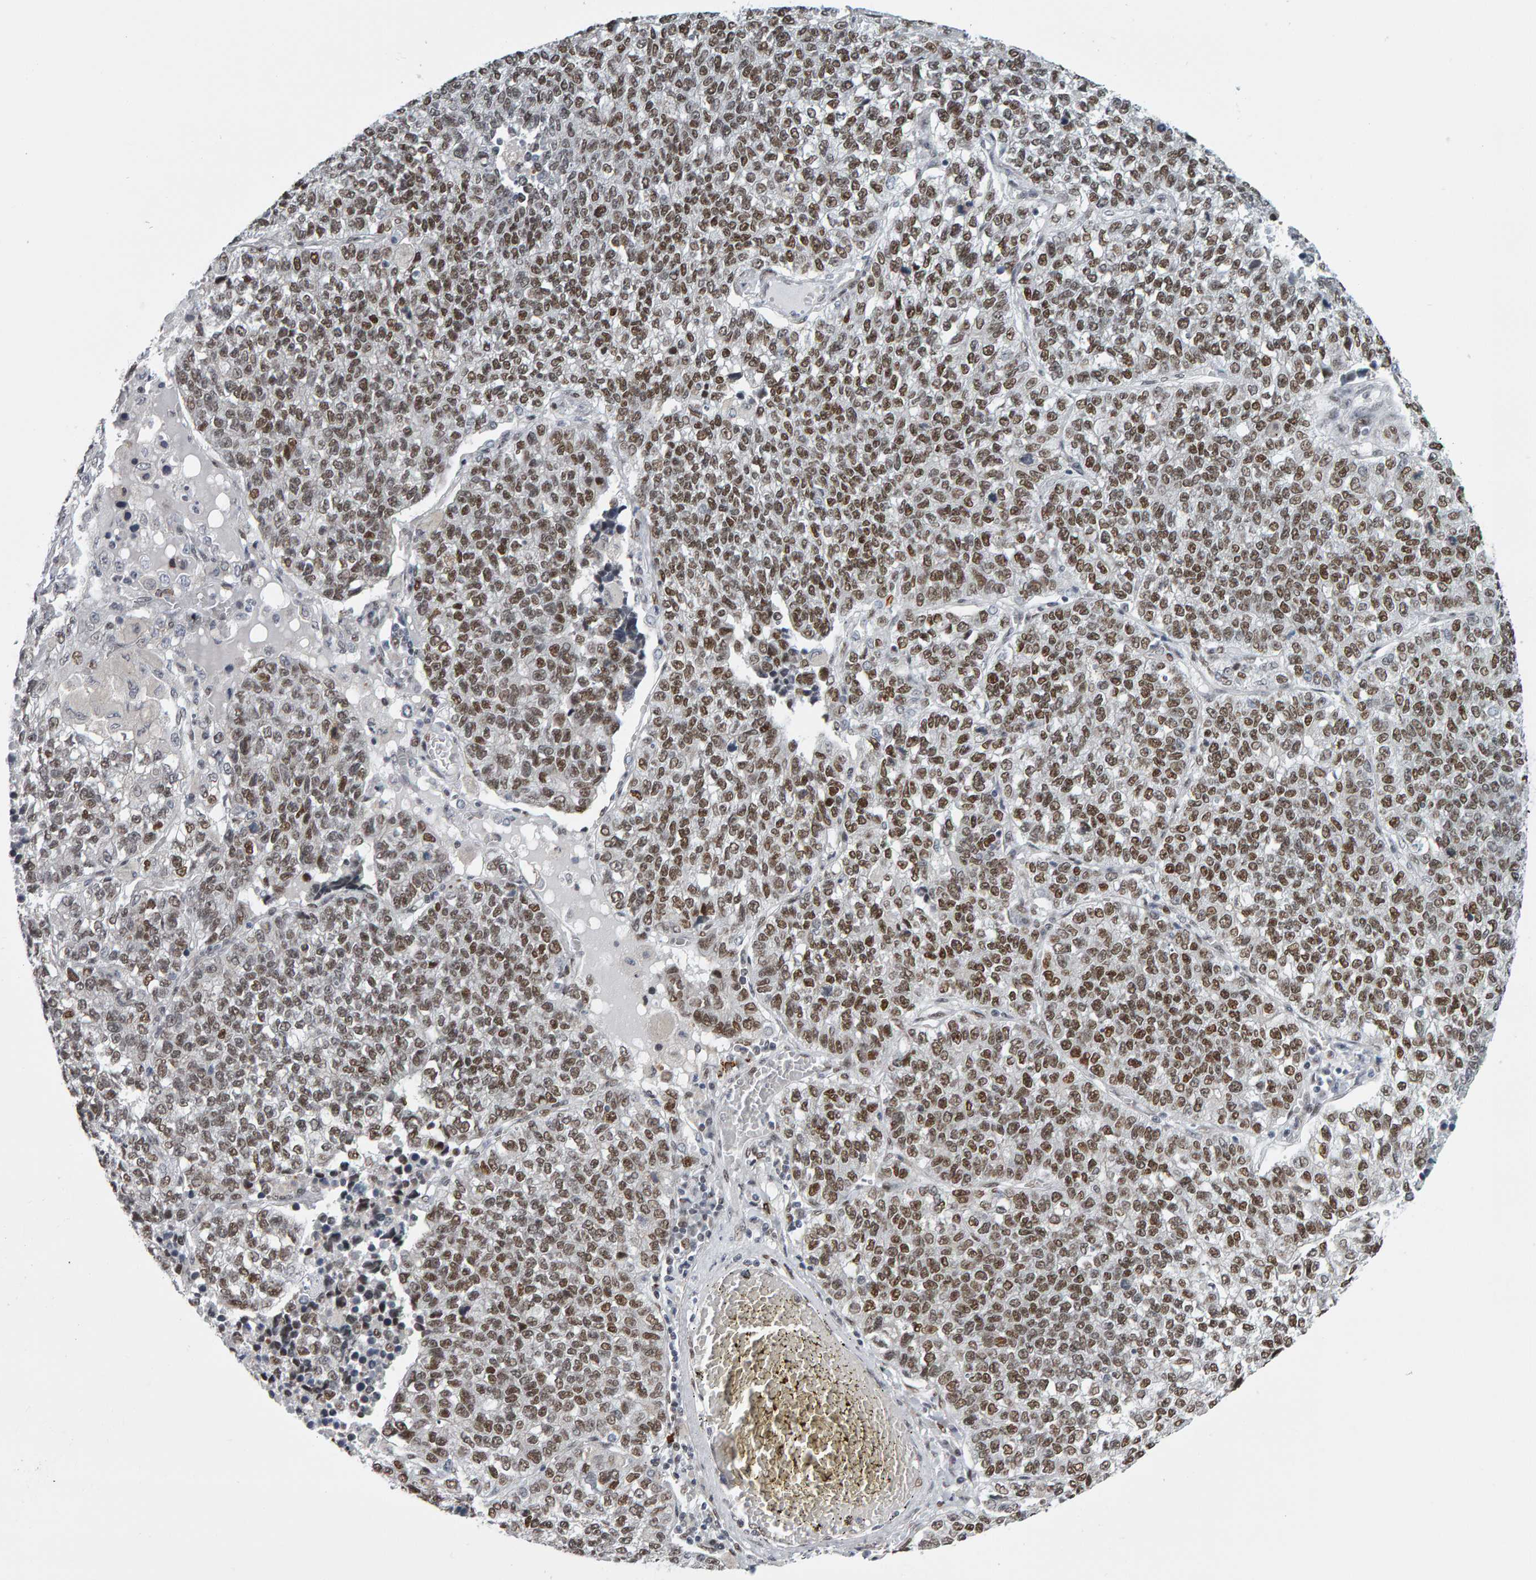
{"staining": {"intensity": "moderate", "quantity": ">75%", "location": "nuclear"}, "tissue": "lung cancer", "cell_type": "Tumor cells", "image_type": "cancer", "snomed": [{"axis": "morphology", "description": "Adenocarcinoma, NOS"}, {"axis": "topography", "description": "Lung"}], "caption": "Brown immunohistochemical staining in human adenocarcinoma (lung) displays moderate nuclear positivity in about >75% of tumor cells.", "gene": "ATF7IP", "patient": {"sex": "male", "age": 49}}